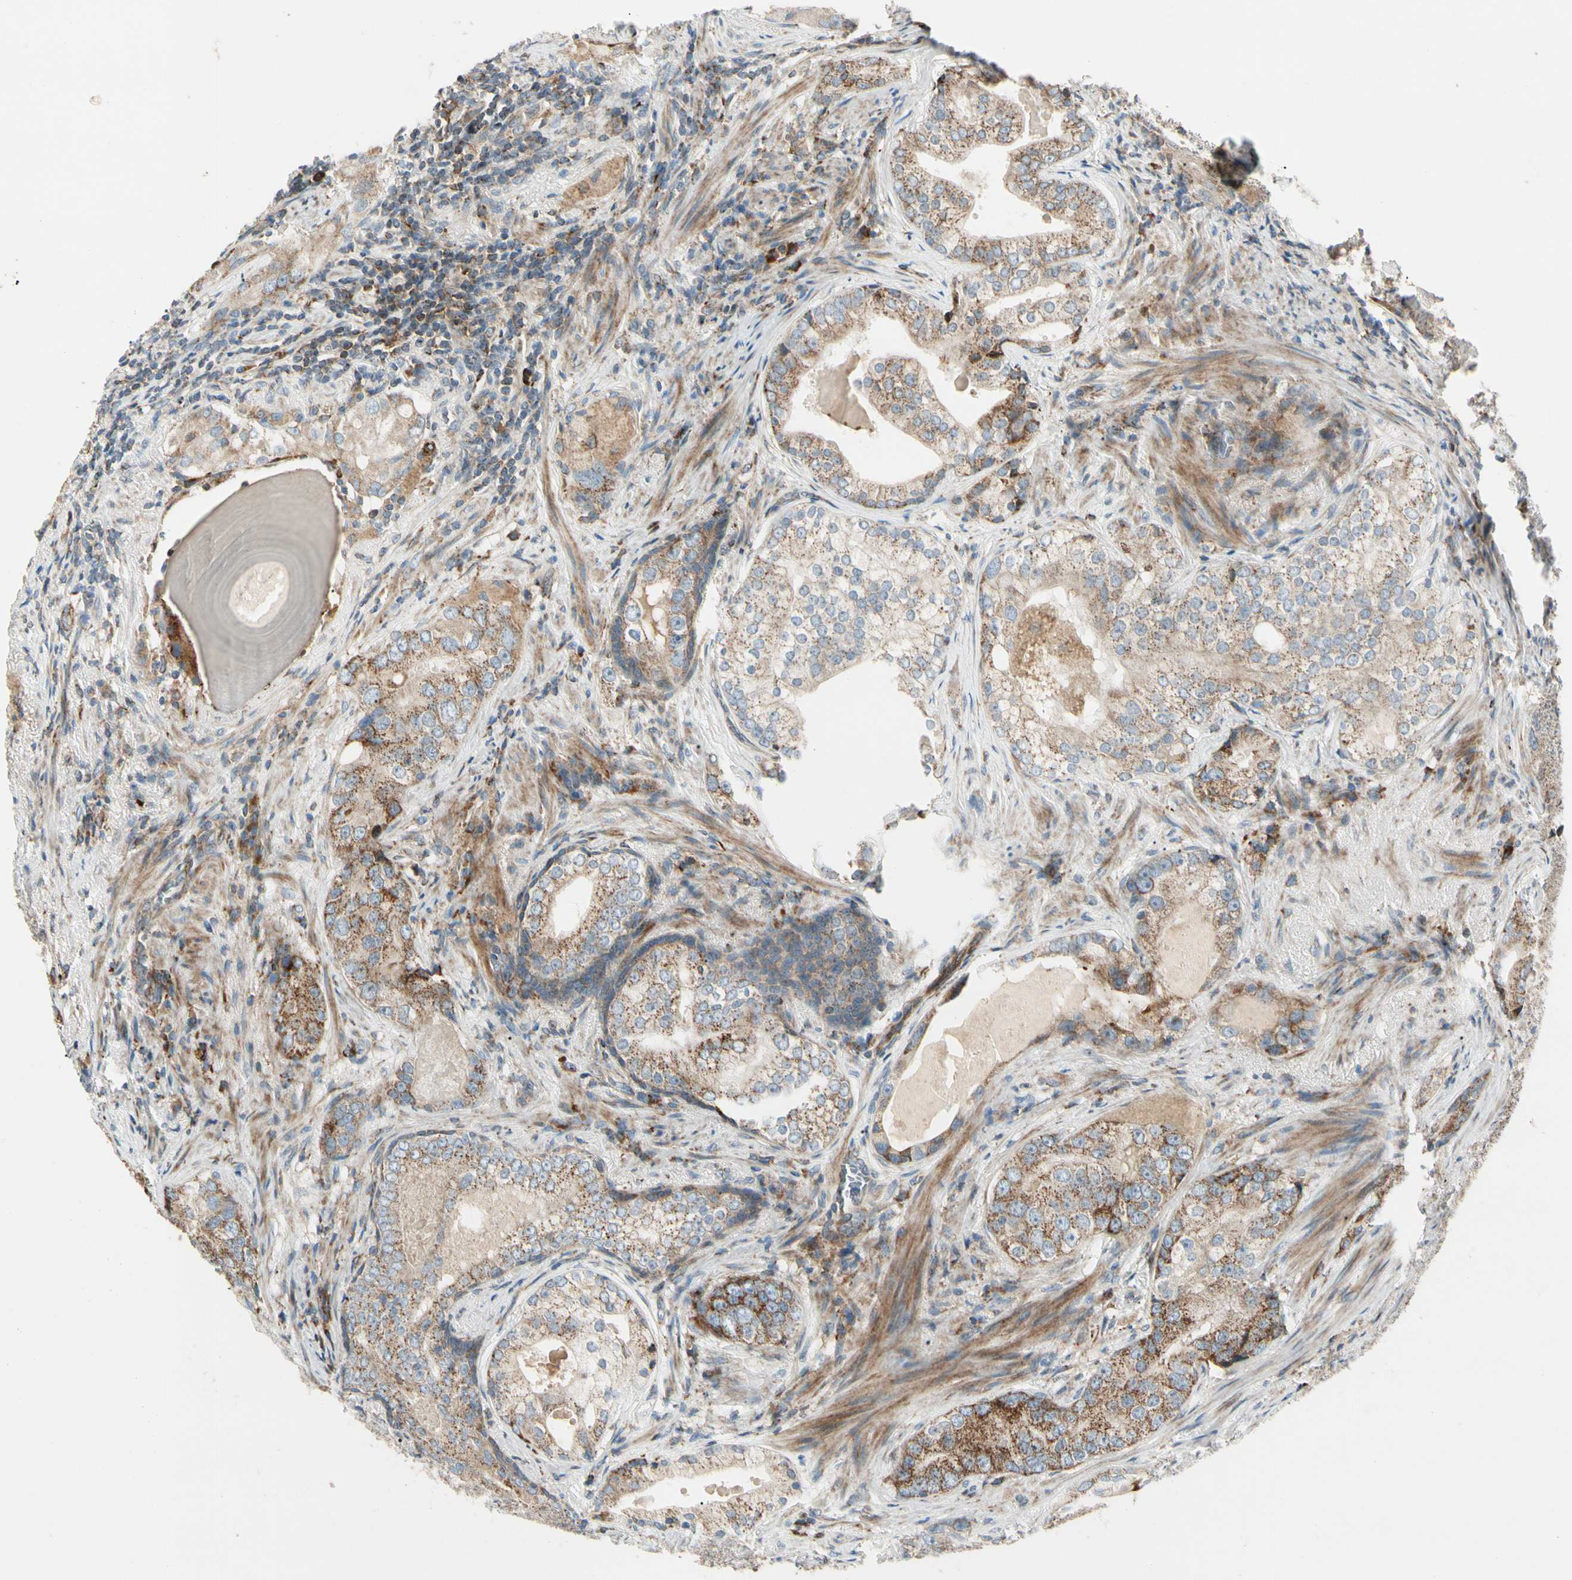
{"staining": {"intensity": "weak", "quantity": ">75%", "location": "cytoplasmic/membranous"}, "tissue": "prostate cancer", "cell_type": "Tumor cells", "image_type": "cancer", "snomed": [{"axis": "morphology", "description": "Adenocarcinoma, High grade"}, {"axis": "topography", "description": "Prostate"}], "caption": "IHC of prostate high-grade adenocarcinoma shows low levels of weak cytoplasmic/membranous staining in approximately >75% of tumor cells. (DAB IHC, brown staining for protein, blue staining for nuclei).", "gene": "MRPL9", "patient": {"sex": "male", "age": 66}}